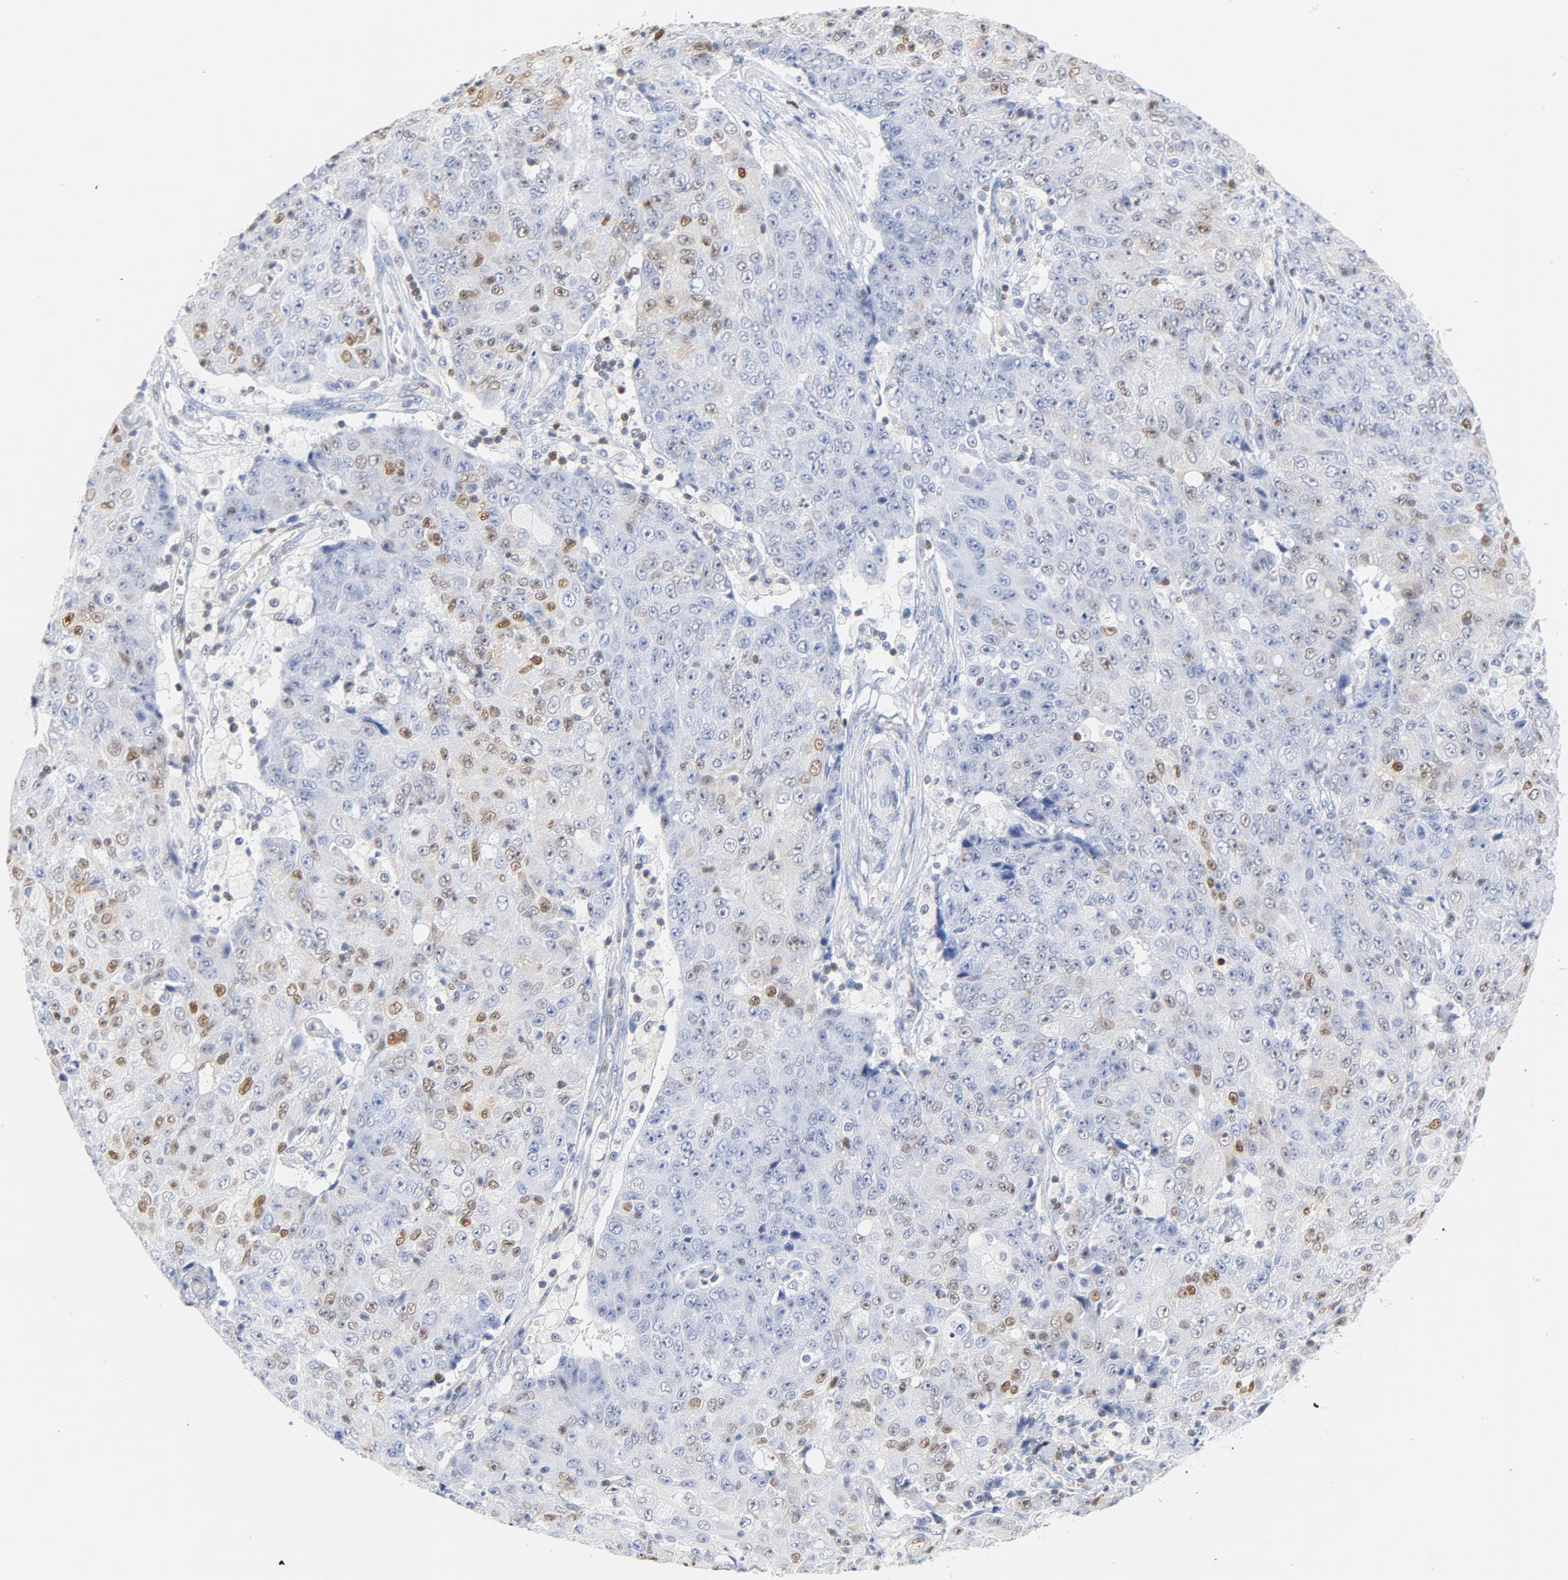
{"staining": {"intensity": "moderate", "quantity": "<25%", "location": "cytoplasmic/membranous,nuclear"}, "tissue": "ovarian cancer", "cell_type": "Tumor cells", "image_type": "cancer", "snomed": [{"axis": "morphology", "description": "Carcinoma, endometroid"}, {"axis": "topography", "description": "Ovary"}], "caption": "A brown stain shows moderate cytoplasmic/membranous and nuclear positivity of a protein in human ovarian endometroid carcinoma tumor cells.", "gene": "CDKN1B", "patient": {"sex": "female", "age": 42}}